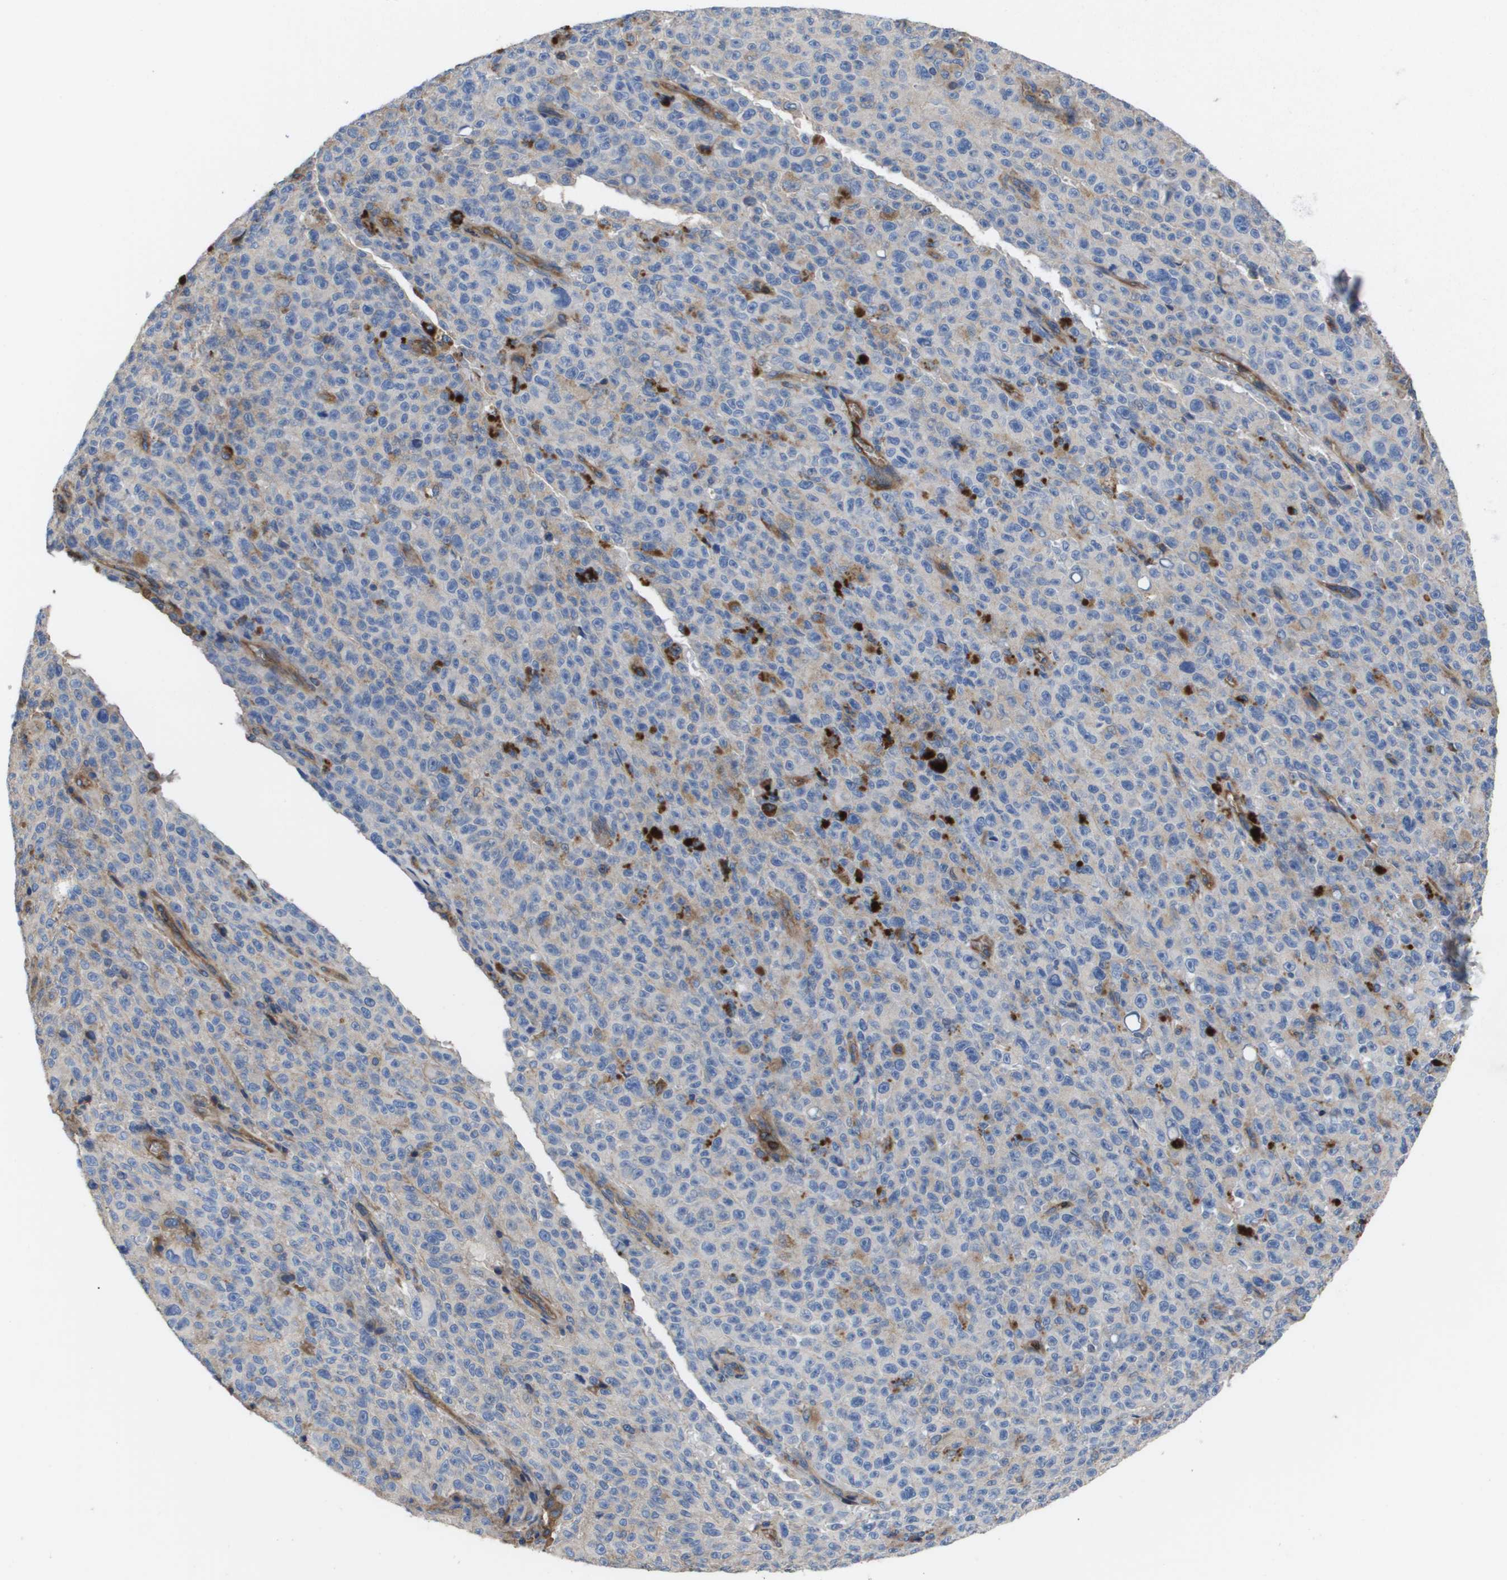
{"staining": {"intensity": "moderate", "quantity": "<25%", "location": "cytoplasmic/membranous"}, "tissue": "melanoma", "cell_type": "Tumor cells", "image_type": "cancer", "snomed": [{"axis": "morphology", "description": "Malignant melanoma, NOS"}, {"axis": "topography", "description": "Skin"}], "caption": "The photomicrograph shows immunohistochemical staining of malignant melanoma. There is moderate cytoplasmic/membranous expression is present in approximately <25% of tumor cells.", "gene": "SERPINA6", "patient": {"sex": "female", "age": 82}}